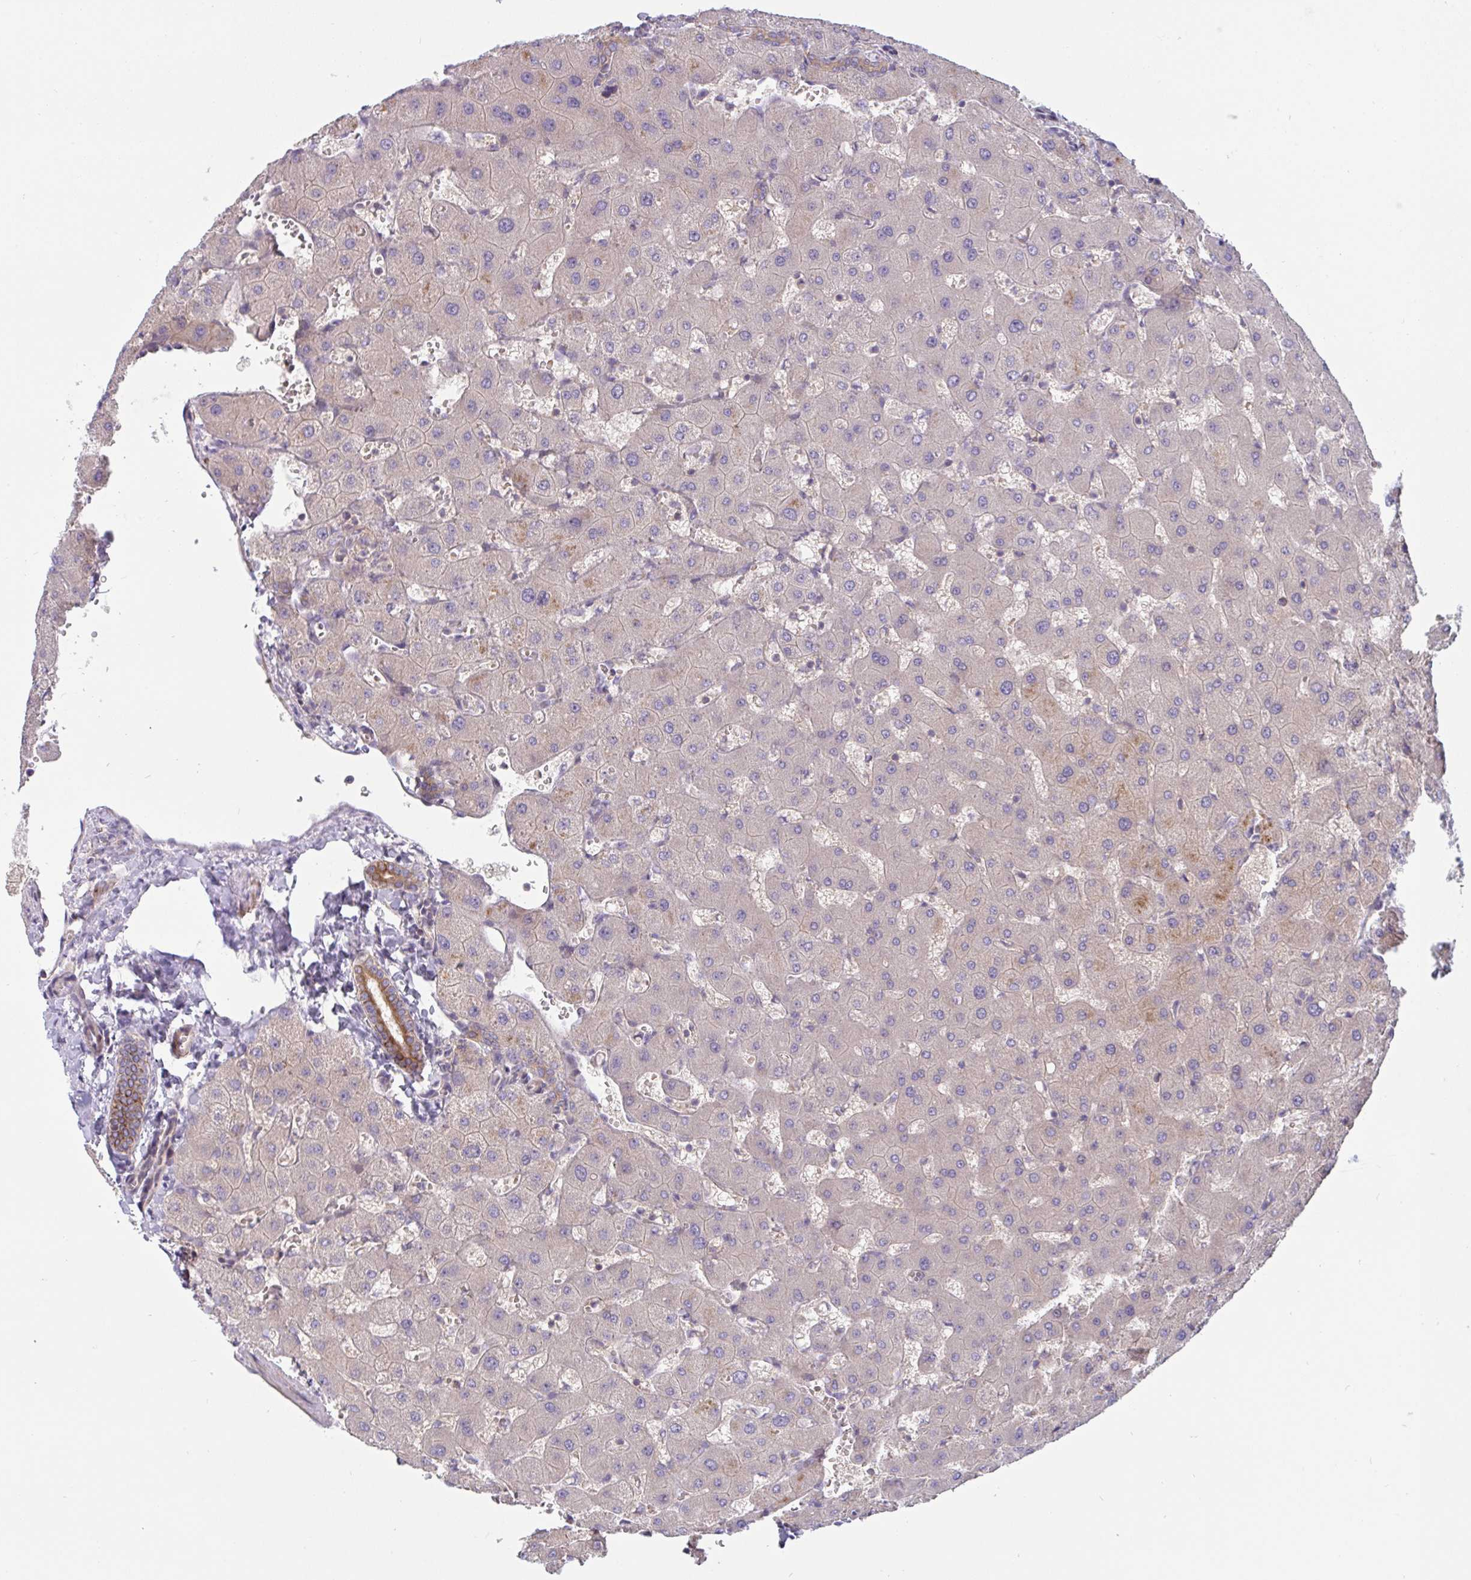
{"staining": {"intensity": "moderate", "quantity": ">75%", "location": "cytoplasmic/membranous"}, "tissue": "liver", "cell_type": "Cholangiocytes", "image_type": "normal", "snomed": [{"axis": "morphology", "description": "Normal tissue, NOS"}, {"axis": "topography", "description": "Liver"}], "caption": "Immunohistochemistry (IHC) staining of normal liver, which demonstrates medium levels of moderate cytoplasmic/membranous staining in about >75% of cholangiocytes indicating moderate cytoplasmic/membranous protein expression. The staining was performed using DAB (3,3'-diaminobenzidine) (brown) for protein detection and nuclei were counterstained in hematoxylin (blue).", "gene": "TANK", "patient": {"sex": "female", "age": 63}}